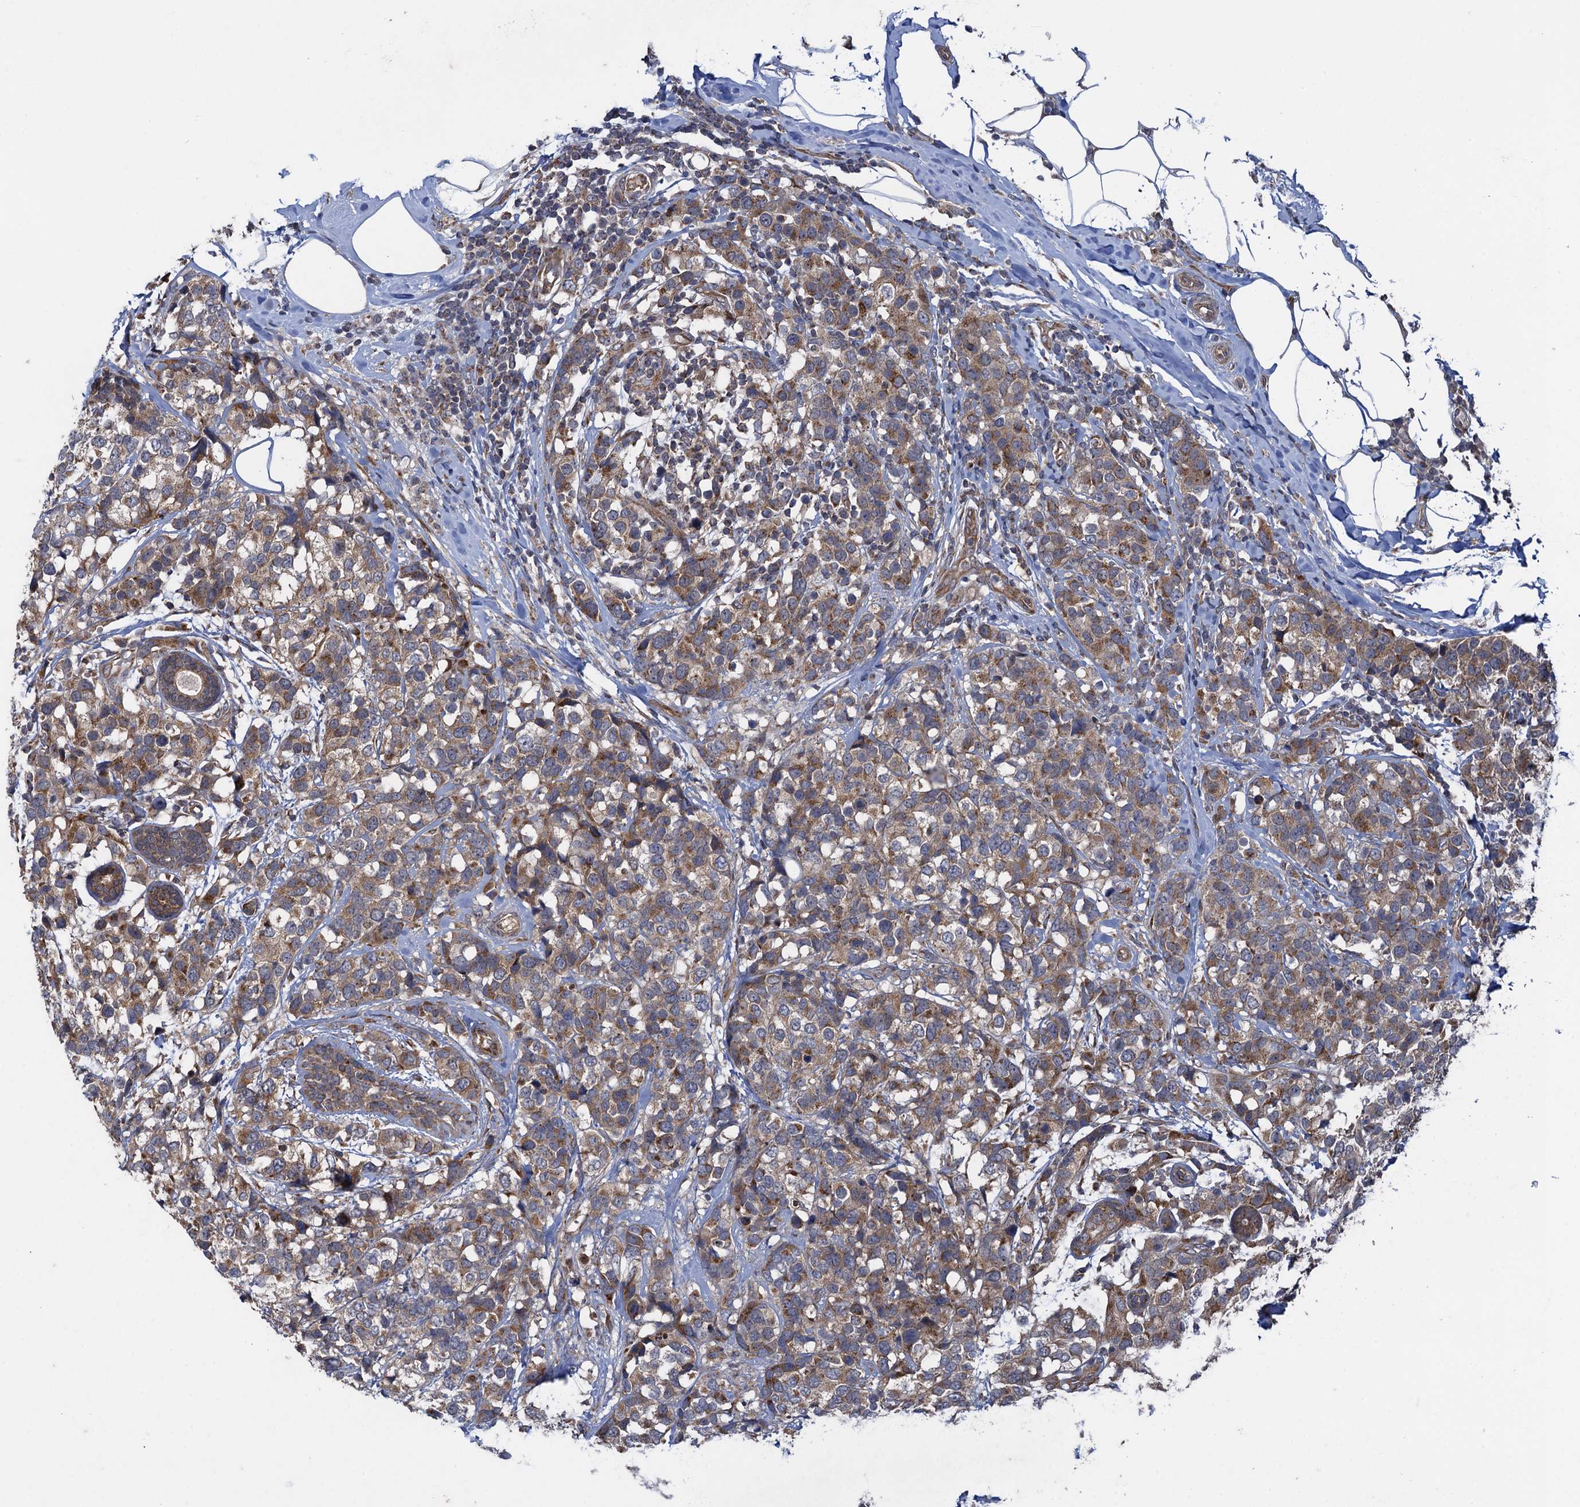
{"staining": {"intensity": "moderate", "quantity": ">75%", "location": "cytoplasmic/membranous"}, "tissue": "breast cancer", "cell_type": "Tumor cells", "image_type": "cancer", "snomed": [{"axis": "morphology", "description": "Lobular carcinoma"}, {"axis": "topography", "description": "Breast"}], "caption": "A medium amount of moderate cytoplasmic/membranous staining is seen in approximately >75% of tumor cells in lobular carcinoma (breast) tissue. (DAB = brown stain, brightfield microscopy at high magnification).", "gene": "HAUS1", "patient": {"sex": "female", "age": 59}}